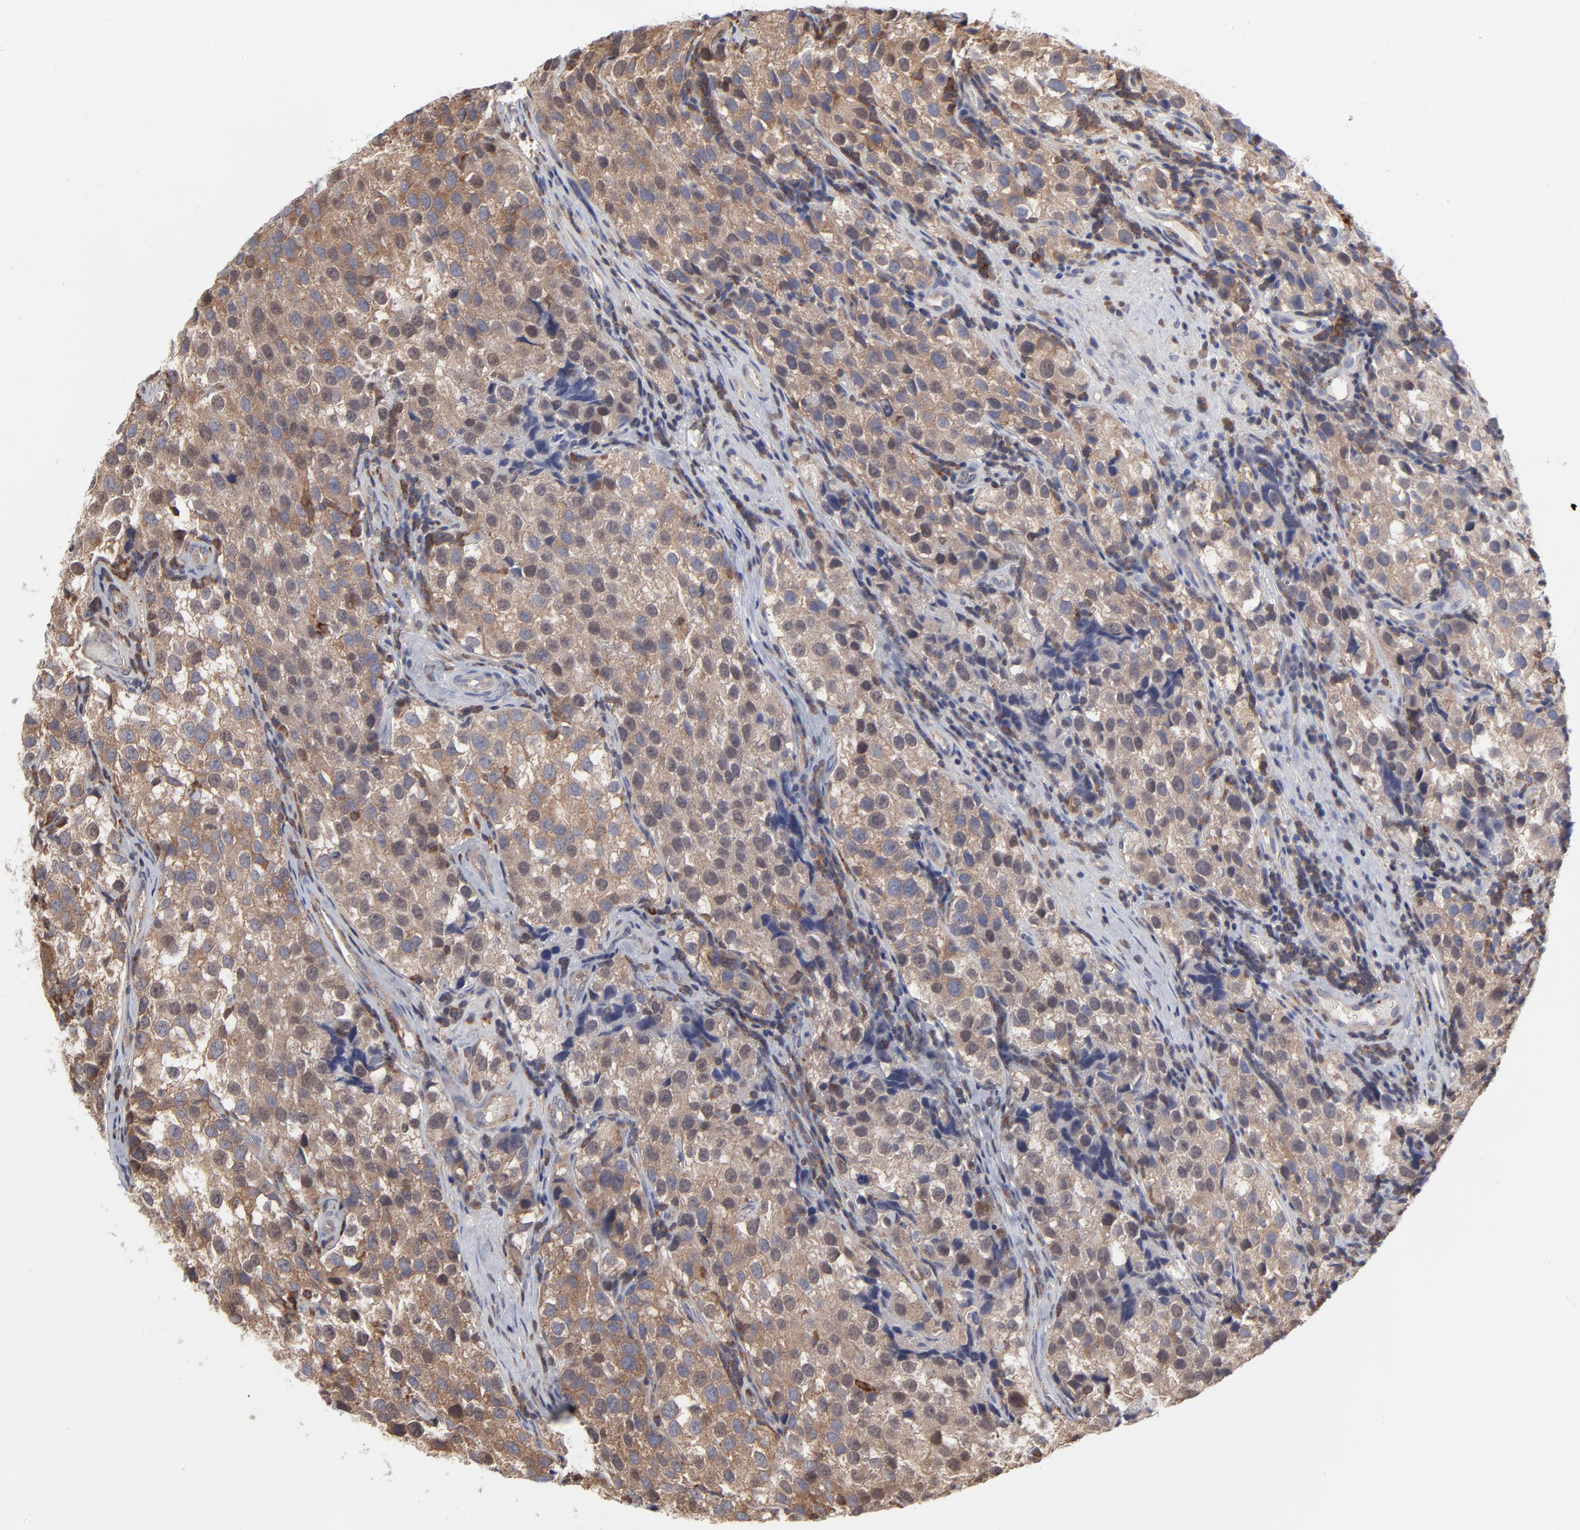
{"staining": {"intensity": "moderate", "quantity": ">75%", "location": "cytoplasmic/membranous"}, "tissue": "testis cancer", "cell_type": "Tumor cells", "image_type": "cancer", "snomed": [{"axis": "morphology", "description": "Seminoma, NOS"}, {"axis": "topography", "description": "Testis"}], "caption": "IHC photomicrograph of human testis cancer stained for a protein (brown), which exhibits medium levels of moderate cytoplasmic/membranous expression in about >75% of tumor cells.", "gene": "MAP2K1", "patient": {"sex": "male", "age": 39}}